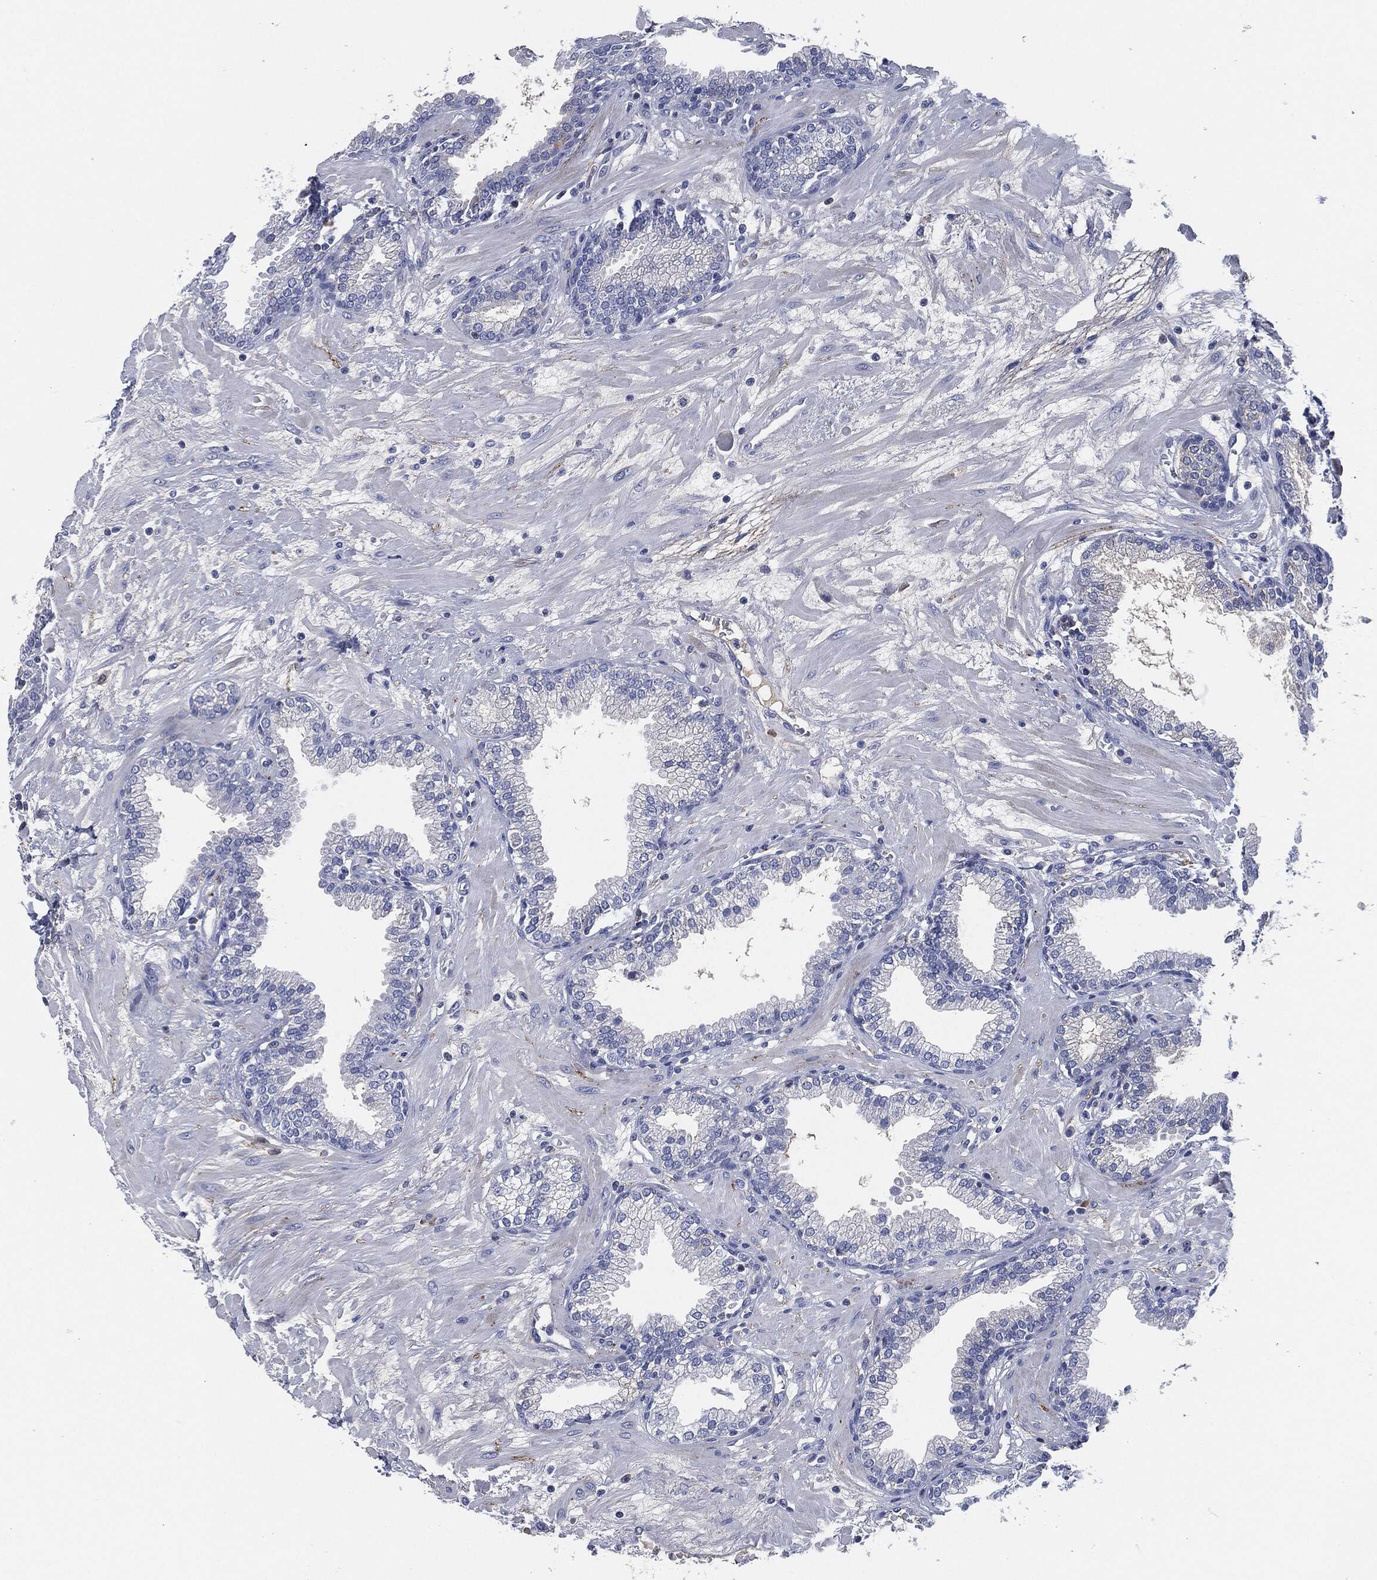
{"staining": {"intensity": "negative", "quantity": "none", "location": "none"}, "tissue": "prostate", "cell_type": "Glandular cells", "image_type": "normal", "snomed": [{"axis": "morphology", "description": "Normal tissue, NOS"}, {"axis": "topography", "description": "Prostate"}], "caption": "Glandular cells show no significant staining in benign prostate. (DAB immunohistochemistry, high magnification).", "gene": "CD27", "patient": {"sex": "male", "age": 64}}